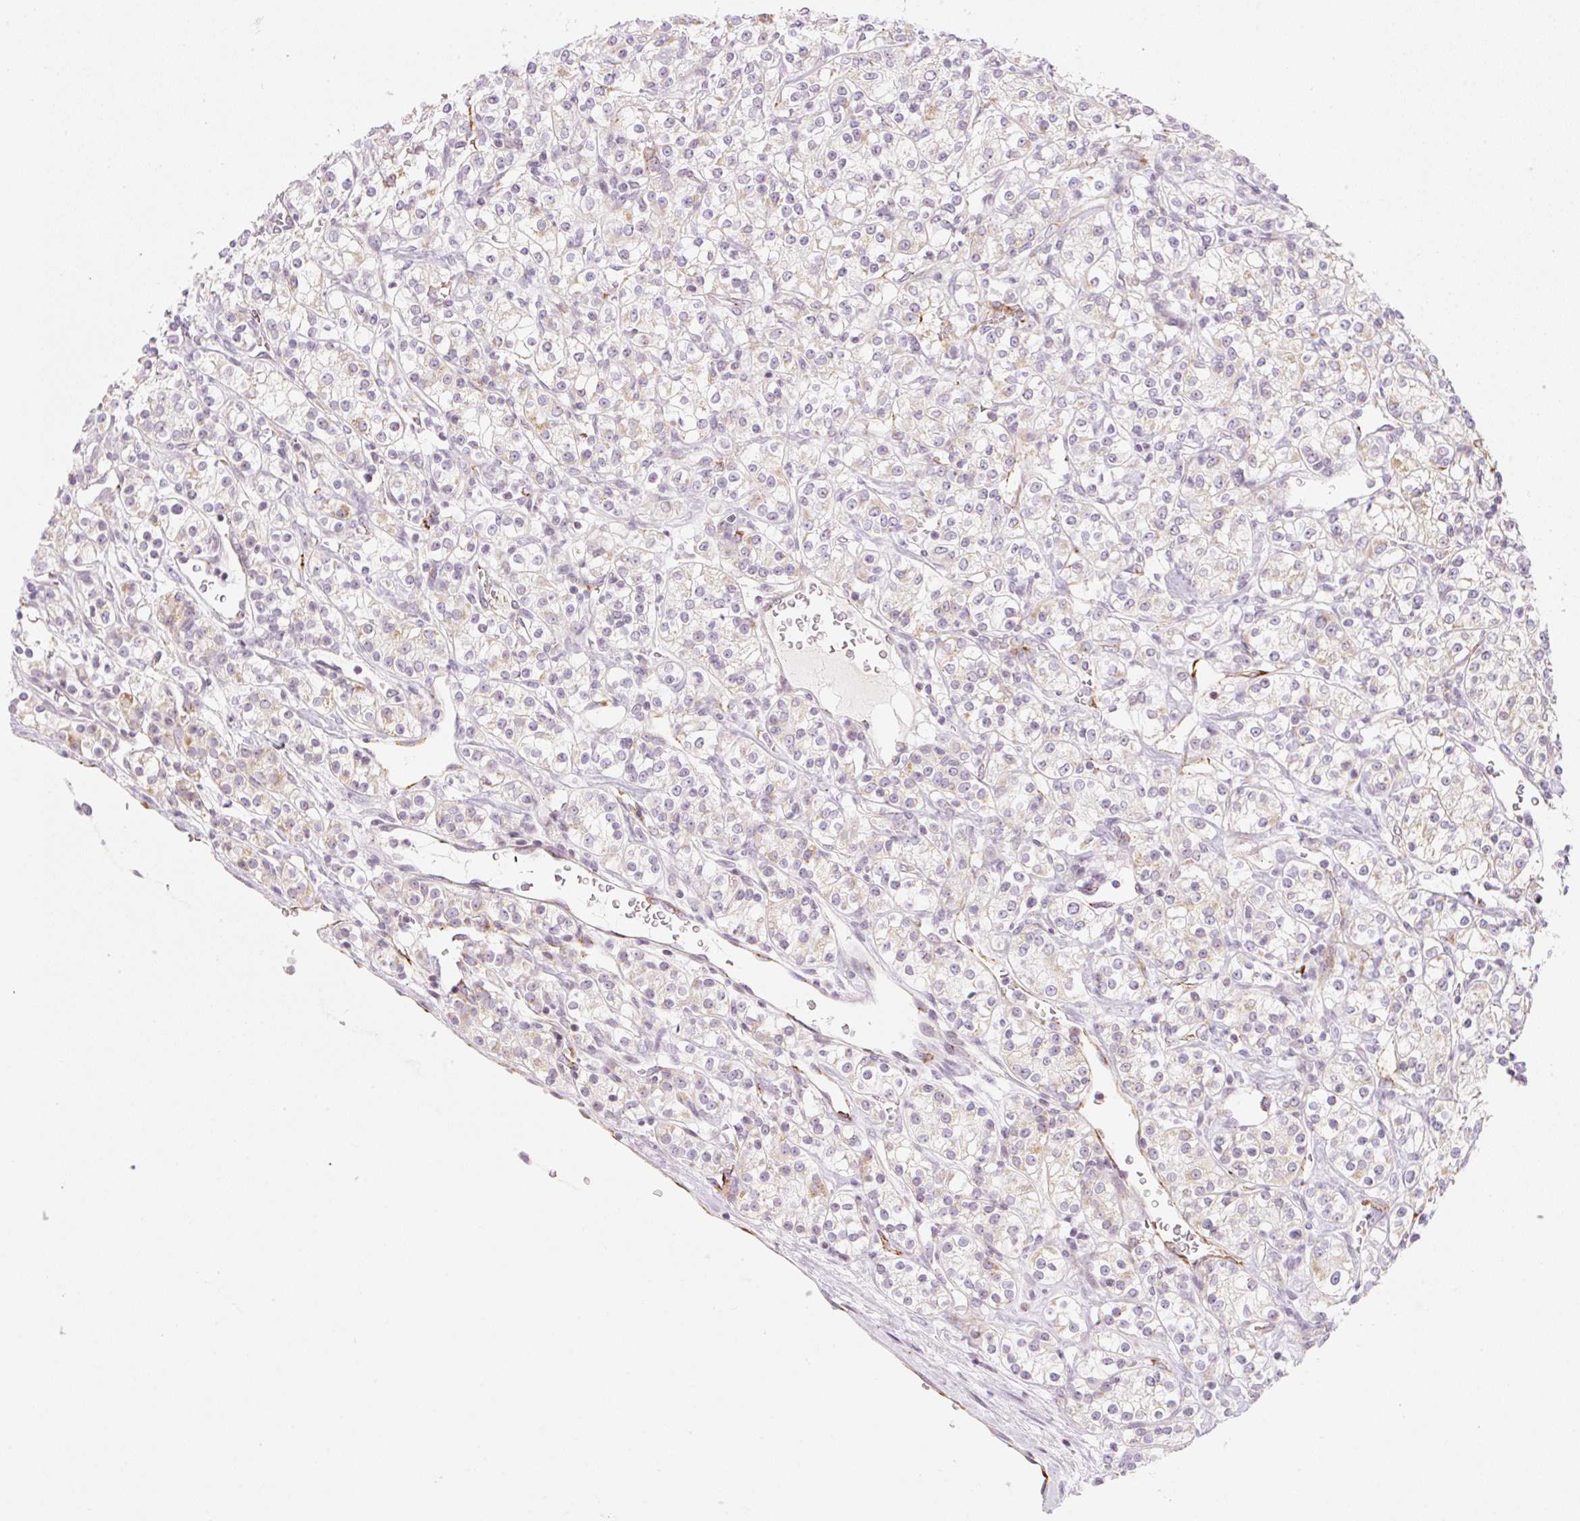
{"staining": {"intensity": "weak", "quantity": "<25%", "location": "cytoplasmic/membranous"}, "tissue": "renal cancer", "cell_type": "Tumor cells", "image_type": "cancer", "snomed": [{"axis": "morphology", "description": "Adenocarcinoma, NOS"}, {"axis": "topography", "description": "Kidney"}], "caption": "Renal adenocarcinoma was stained to show a protein in brown. There is no significant expression in tumor cells.", "gene": "CASKIN1", "patient": {"sex": "male", "age": 77}}